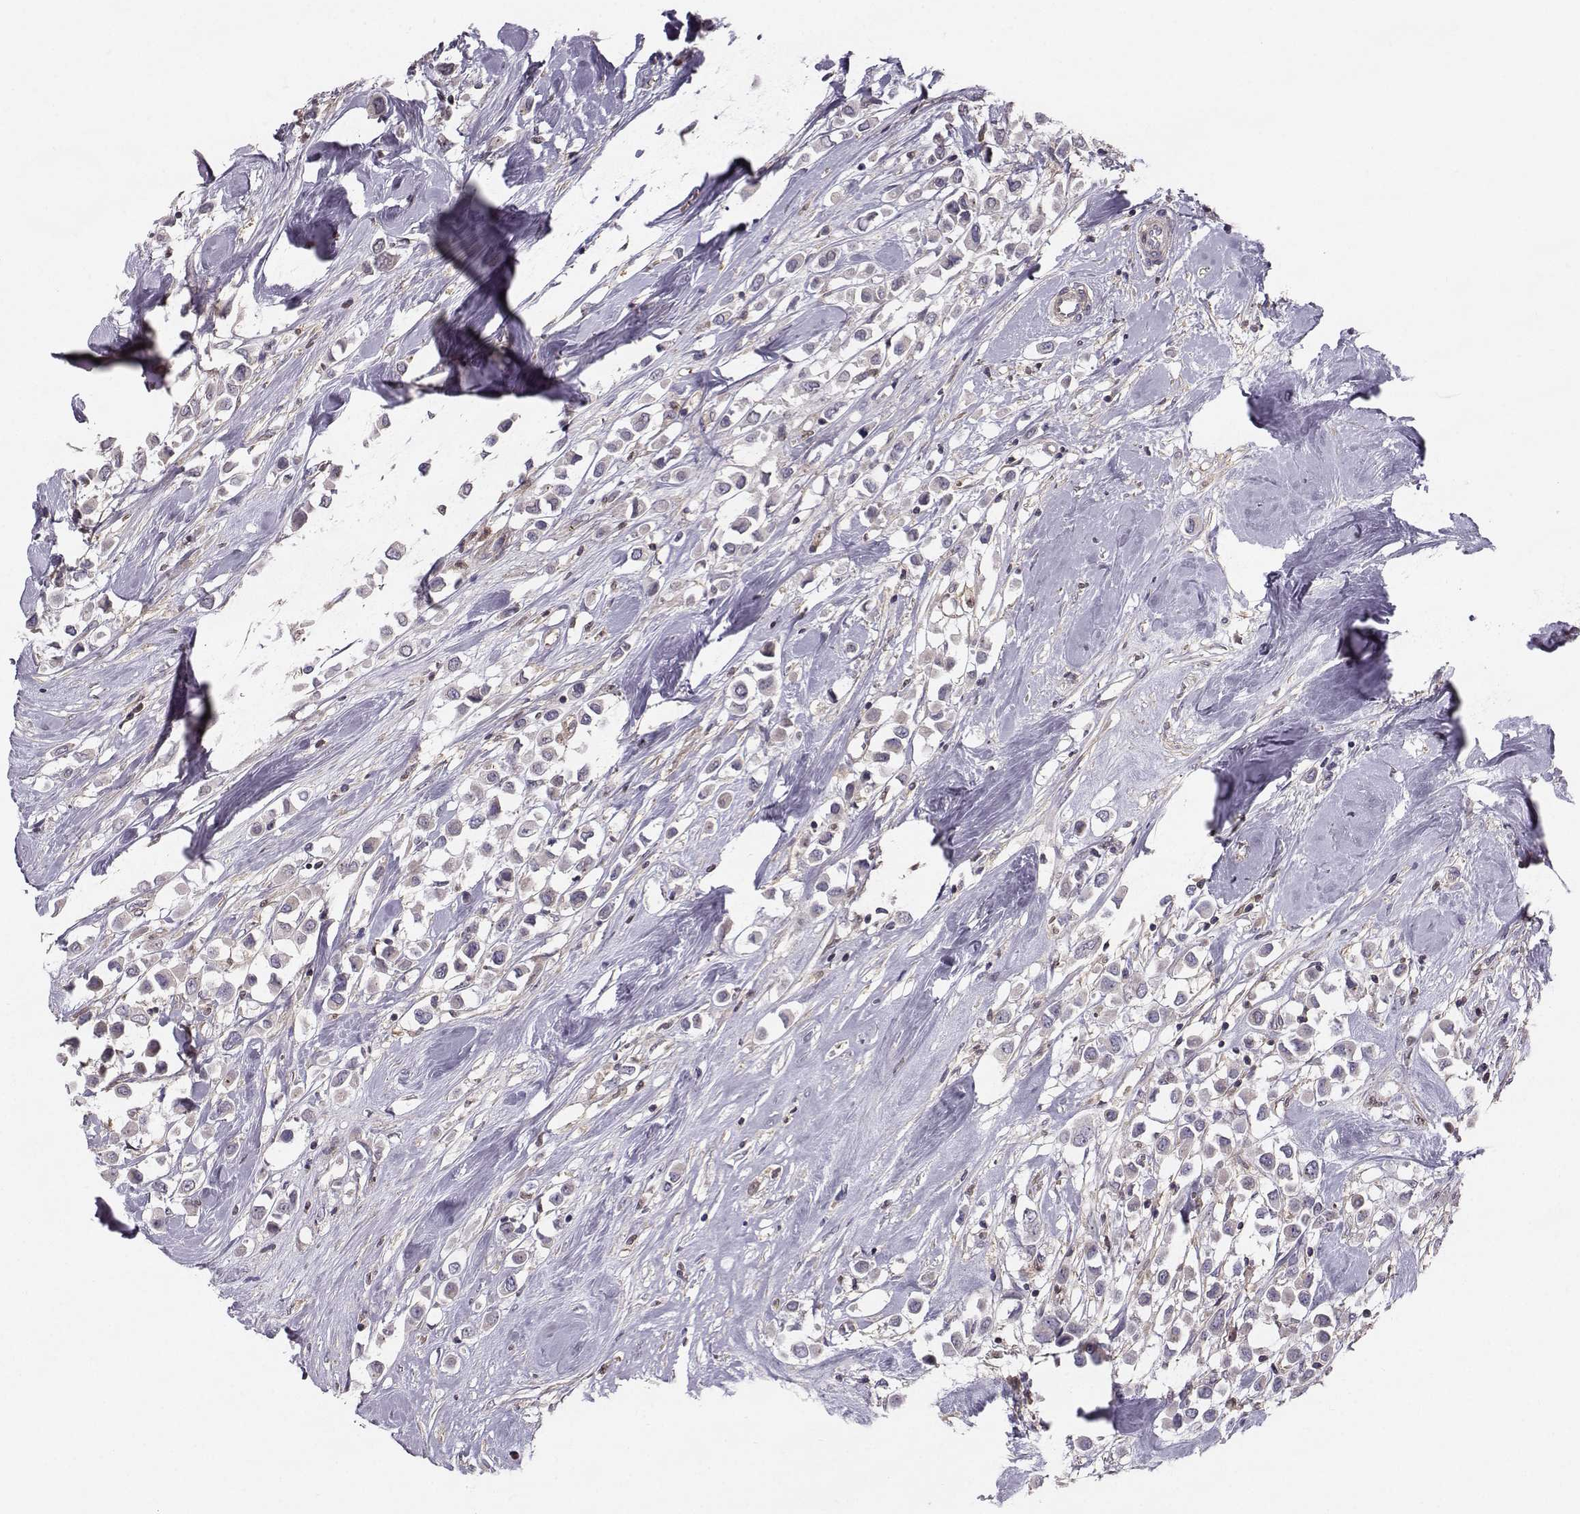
{"staining": {"intensity": "negative", "quantity": "none", "location": "none"}, "tissue": "breast cancer", "cell_type": "Tumor cells", "image_type": "cancer", "snomed": [{"axis": "morphology", "description": "Duct carcinoma"}, {"axis": "topography", "description": "Breast"}], "caption": "Tumor cells are negative for brown protein staining in breast cancer (infiltrating ductal carcinoma).", "gene": "ASB16", "patient": {"sex": "female", "age": 61}}